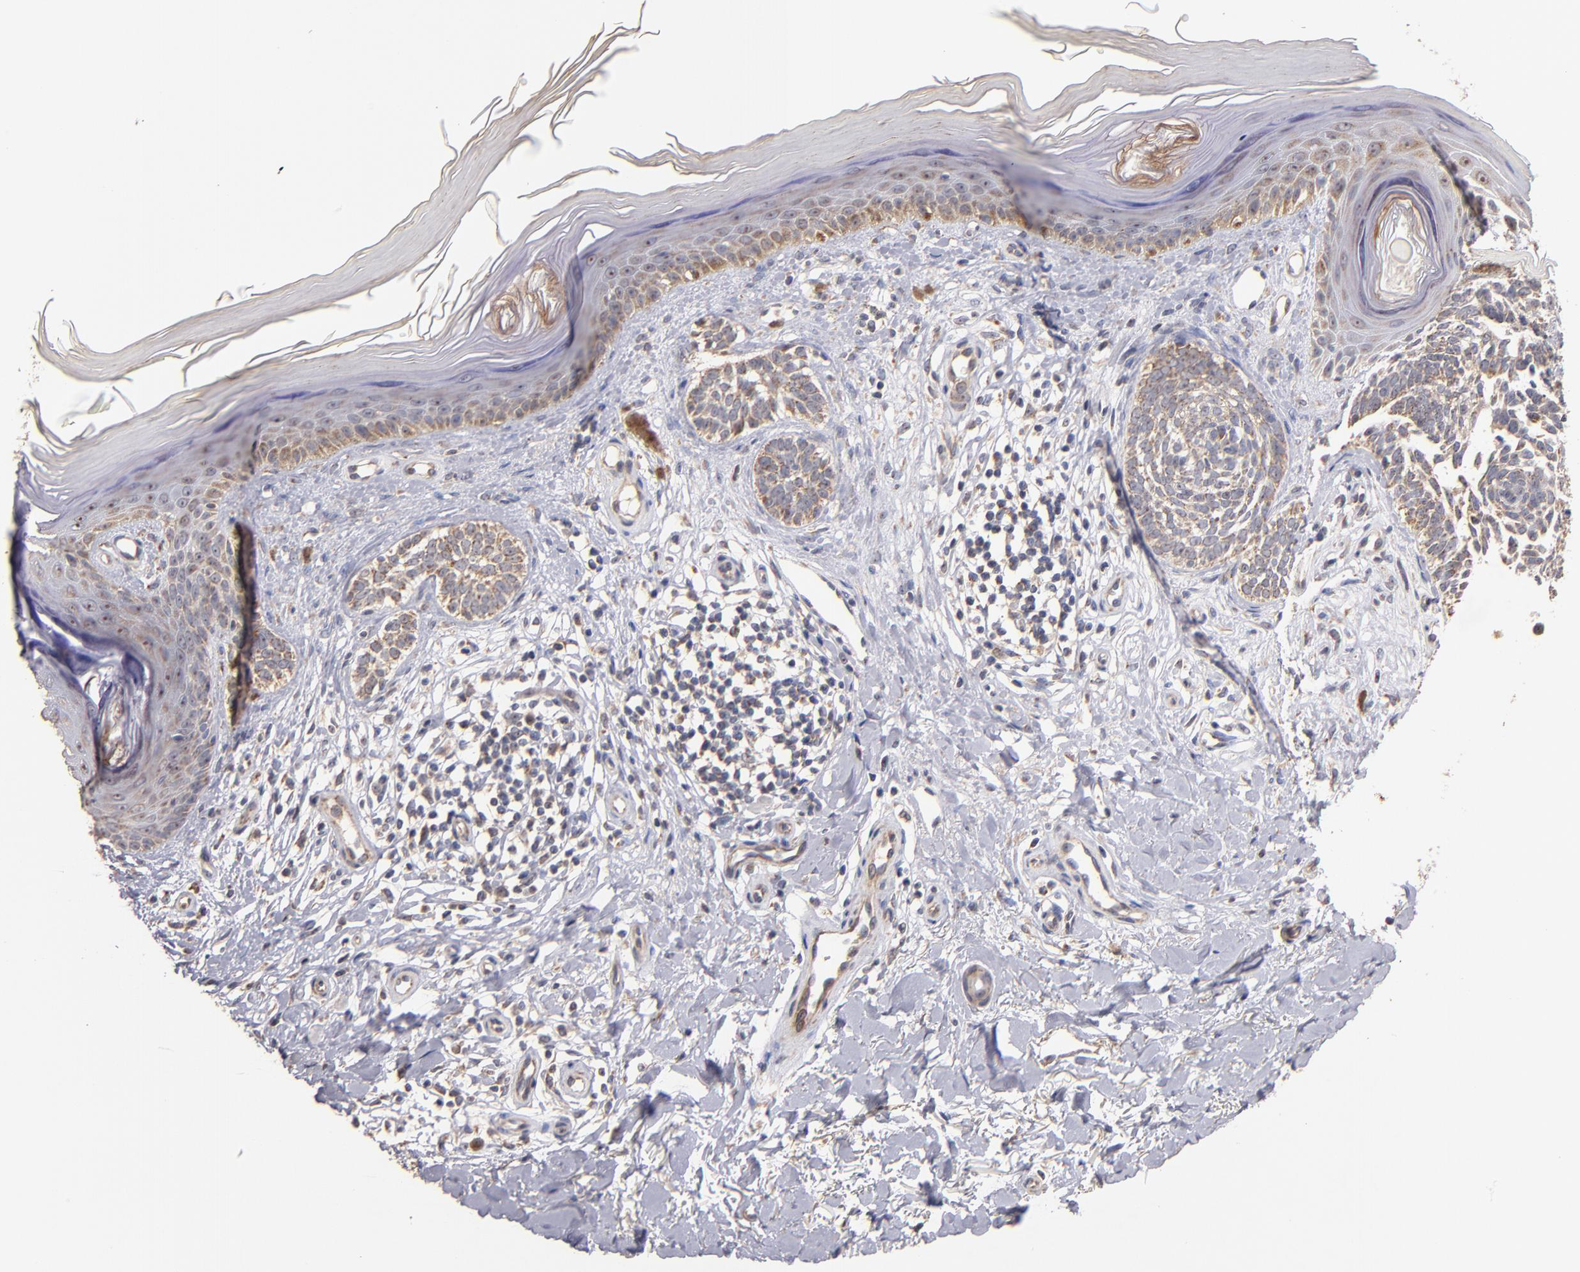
{"staining": {"intensity": "weak", "quantity": ">75%", "location": "cytoplasmic/membranous"}, "tissue": "skin cancer", "cell_type": "Tumor cells", "image_type": "cancer", "snomed": [{"axis": "morphology", "description": "Normal tissue, NOS"}, {"axis": "morphology", "description": "Basal cell carcinoma"}, {"axis": "topography", "description": "Skin"}], "caption": "A photomicrograph of human skin cancer (basal cell carcinoma) stained for a protein displays weak cytoplasmic/membranous brown staining in tumor cells.", "gene": "DIABLO", "patient": {"sex": "female", "age": 58}}